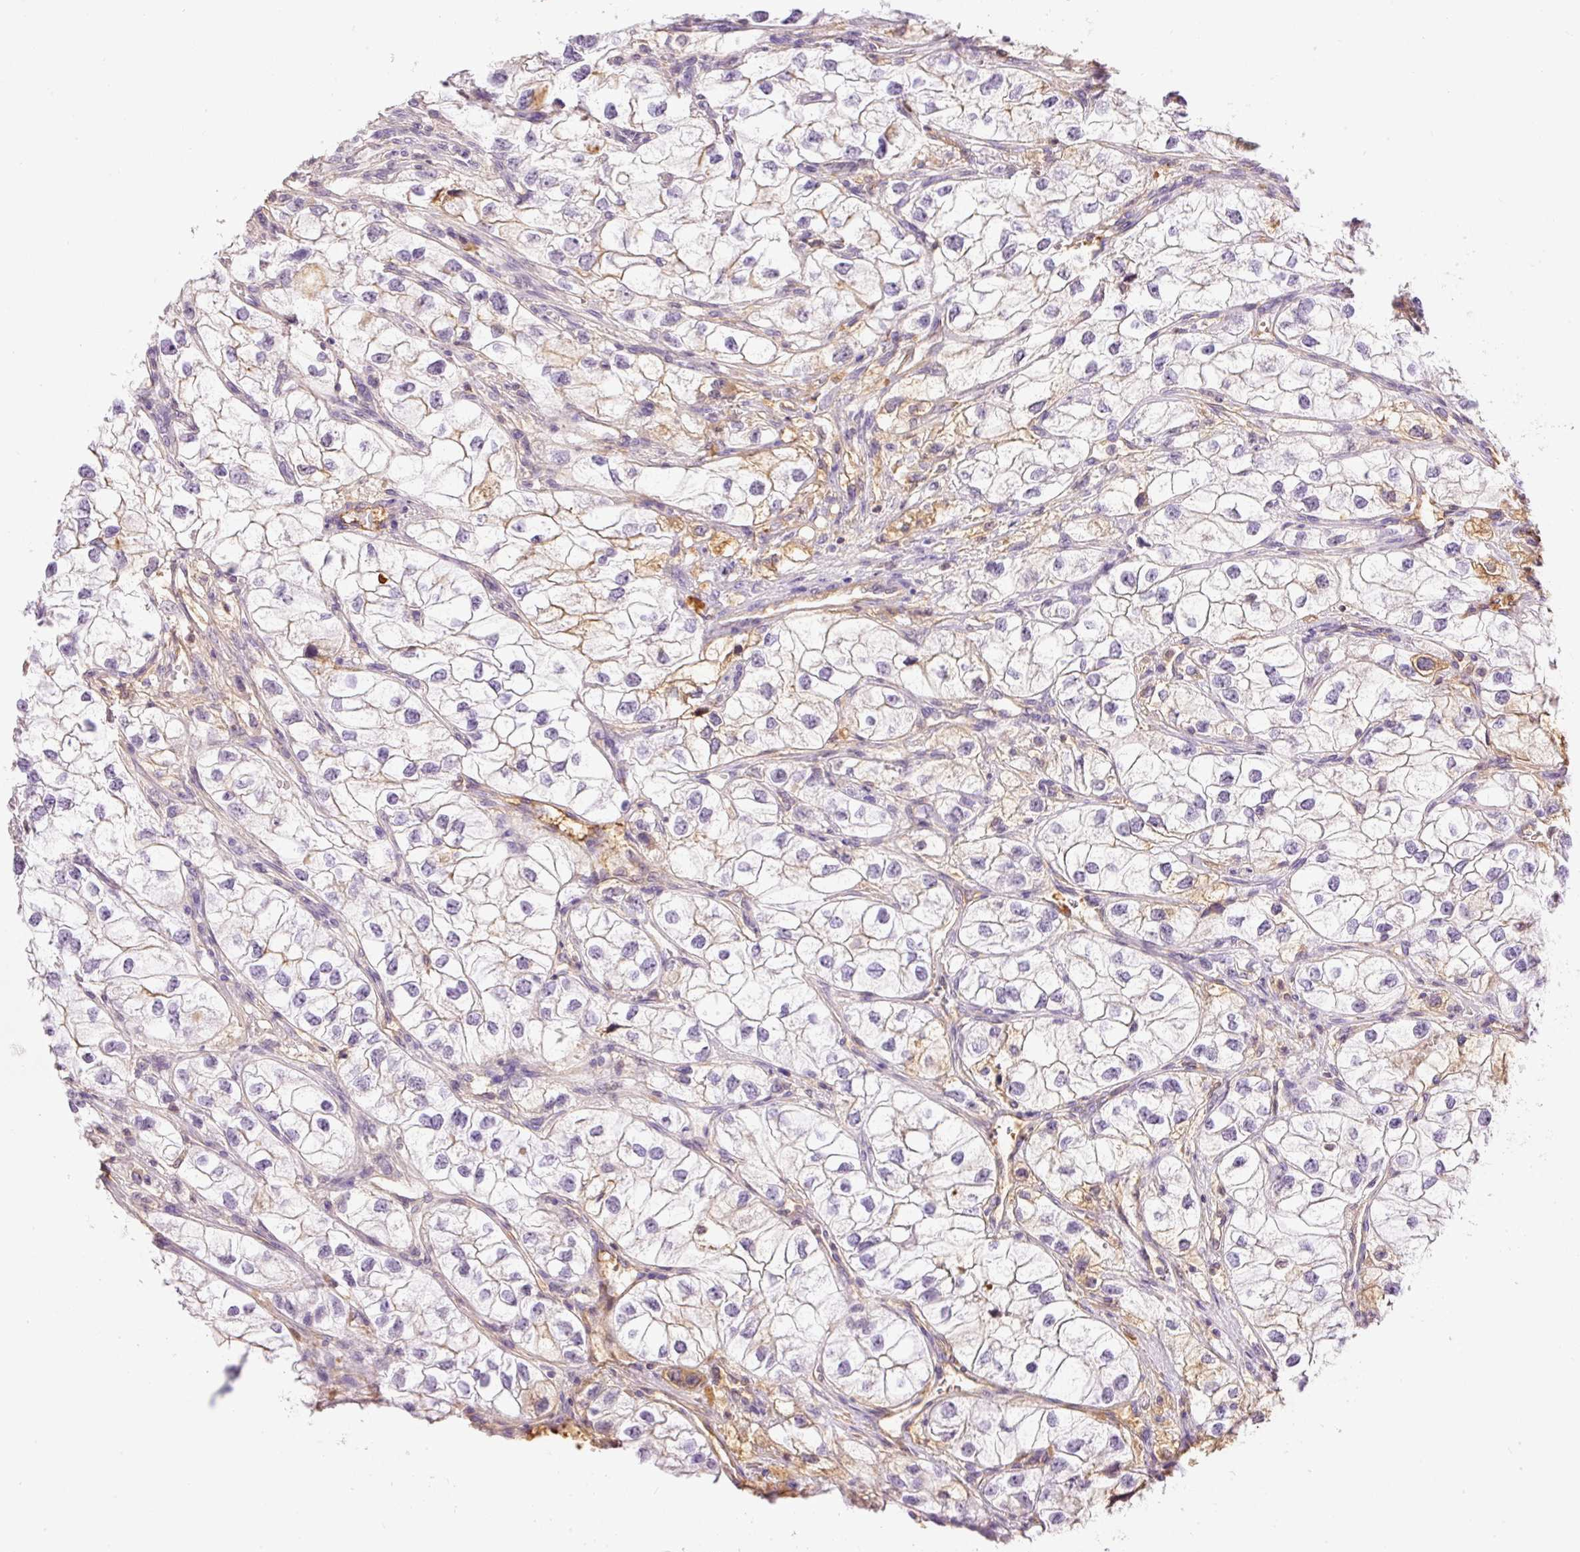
{"staining": {"intensity": "moderate", "quantity": "<25%", "location": "cytoplasmic/membranous"}, "tissue": "renal cancer", "cell_type": "Tumor cells", "image_type": "cancer", "snomed": [{"axis": "morphology", "description": "Adenocarcinoma, NOS"}, {"axis": "topography", "description": "Kidney"}], "caption": "Brown immunohistochemical staining in human renal adenocarcinoma shows moderate cytoplasmic/membranous staining in about <25% of tumor cells.", "gene": "PRPF38B", "patient": {"sex": "male", "age": 59}}